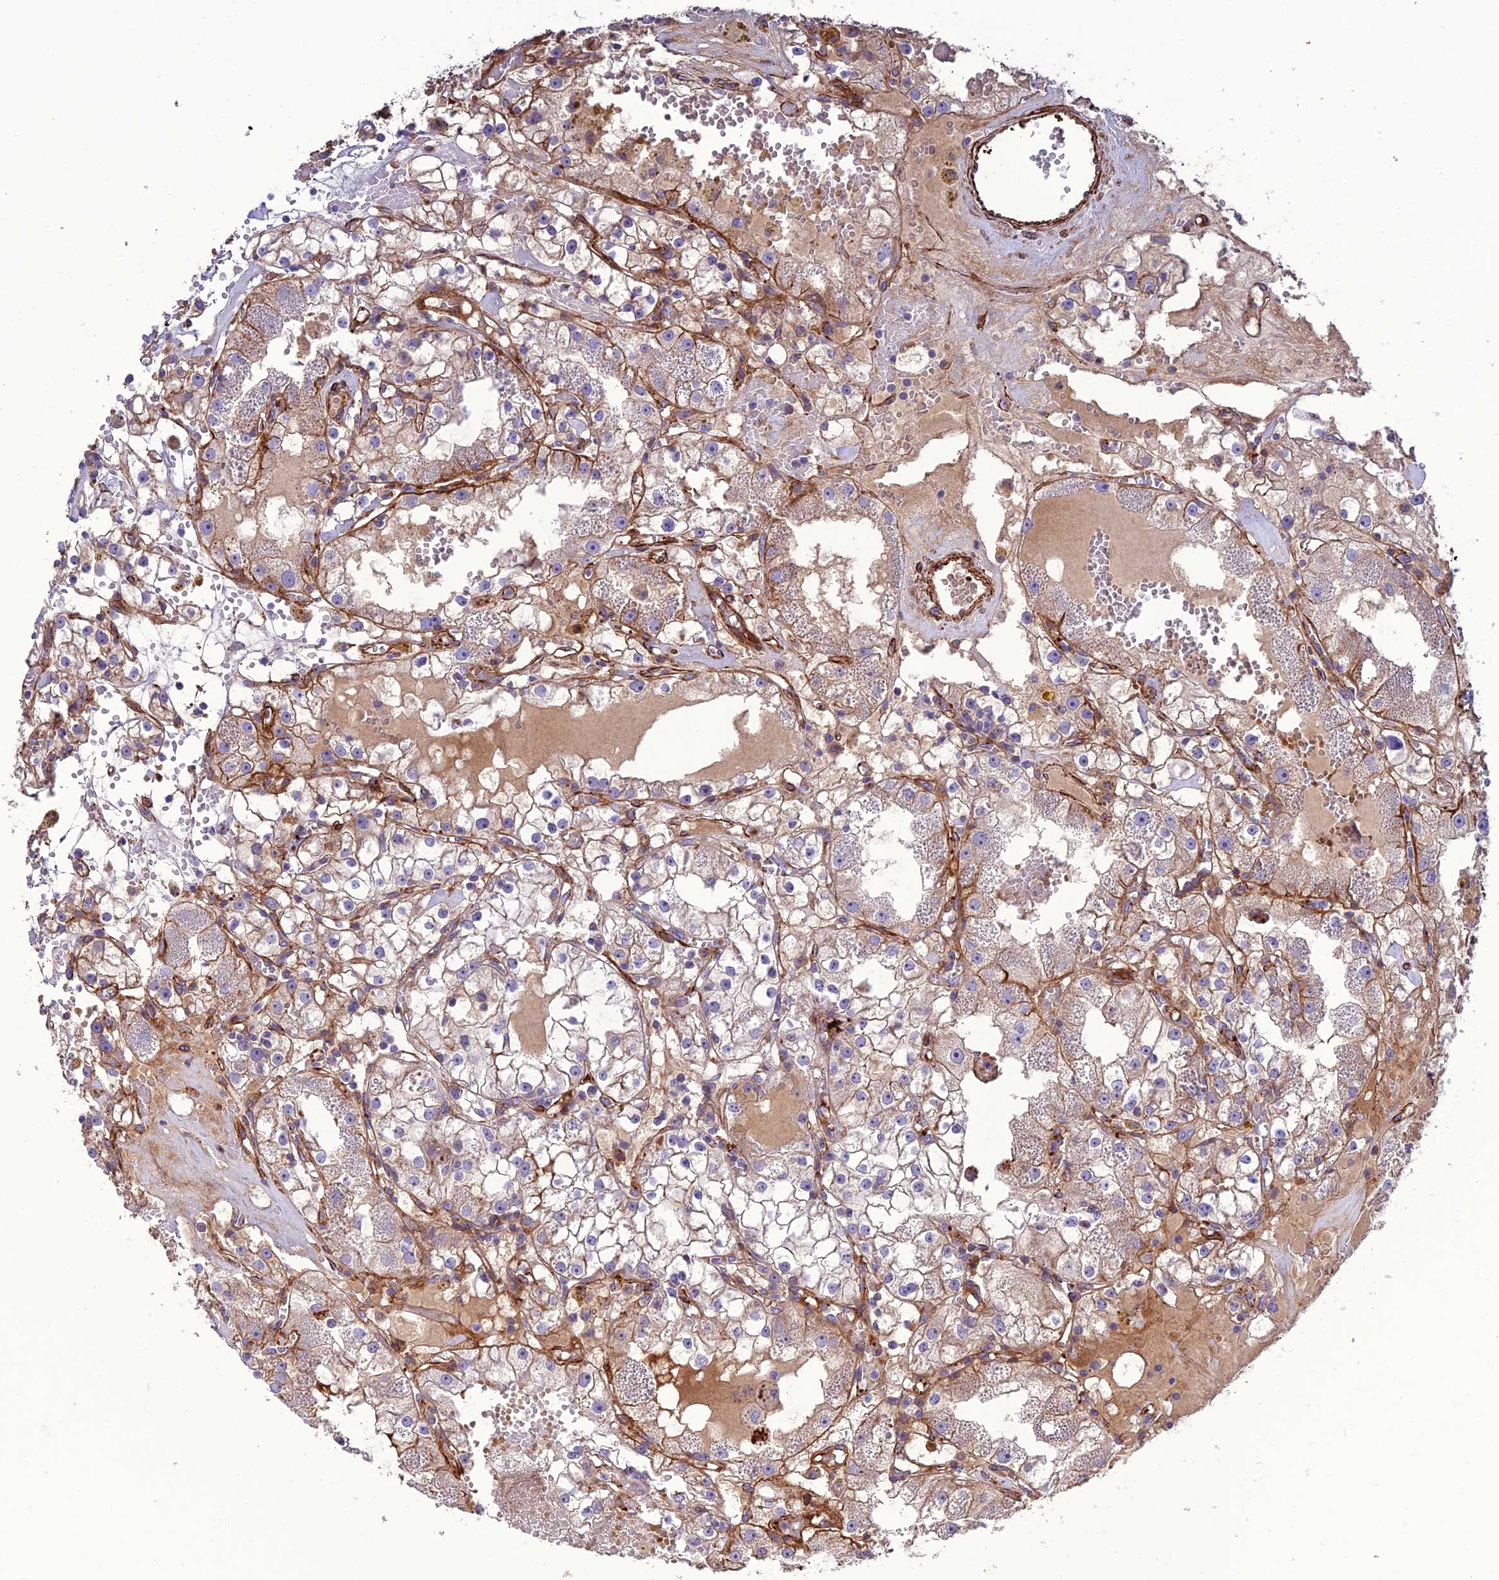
{"staining": {"intensity": "moderate", "quantity": "<25%", "location": "cytoplasmic/membranous"}, "tissue": "renal cancer", "cell_type": "Tumor cells", "image_type": "cancer", "snomed": [{"axis": "morphology", "description": "Adenocarcinoma, NOS"}, {"axis": "topography", "description": "Kidney"}], "caption": "This is a histology image of IHC staining of renal cancer (adenocarcinoma), which shows moderate positivity in the cytoplasmic/membranous of tumor cells.", "gene": "REX1BD", "patient": {"sex": "male", "age": 56}}